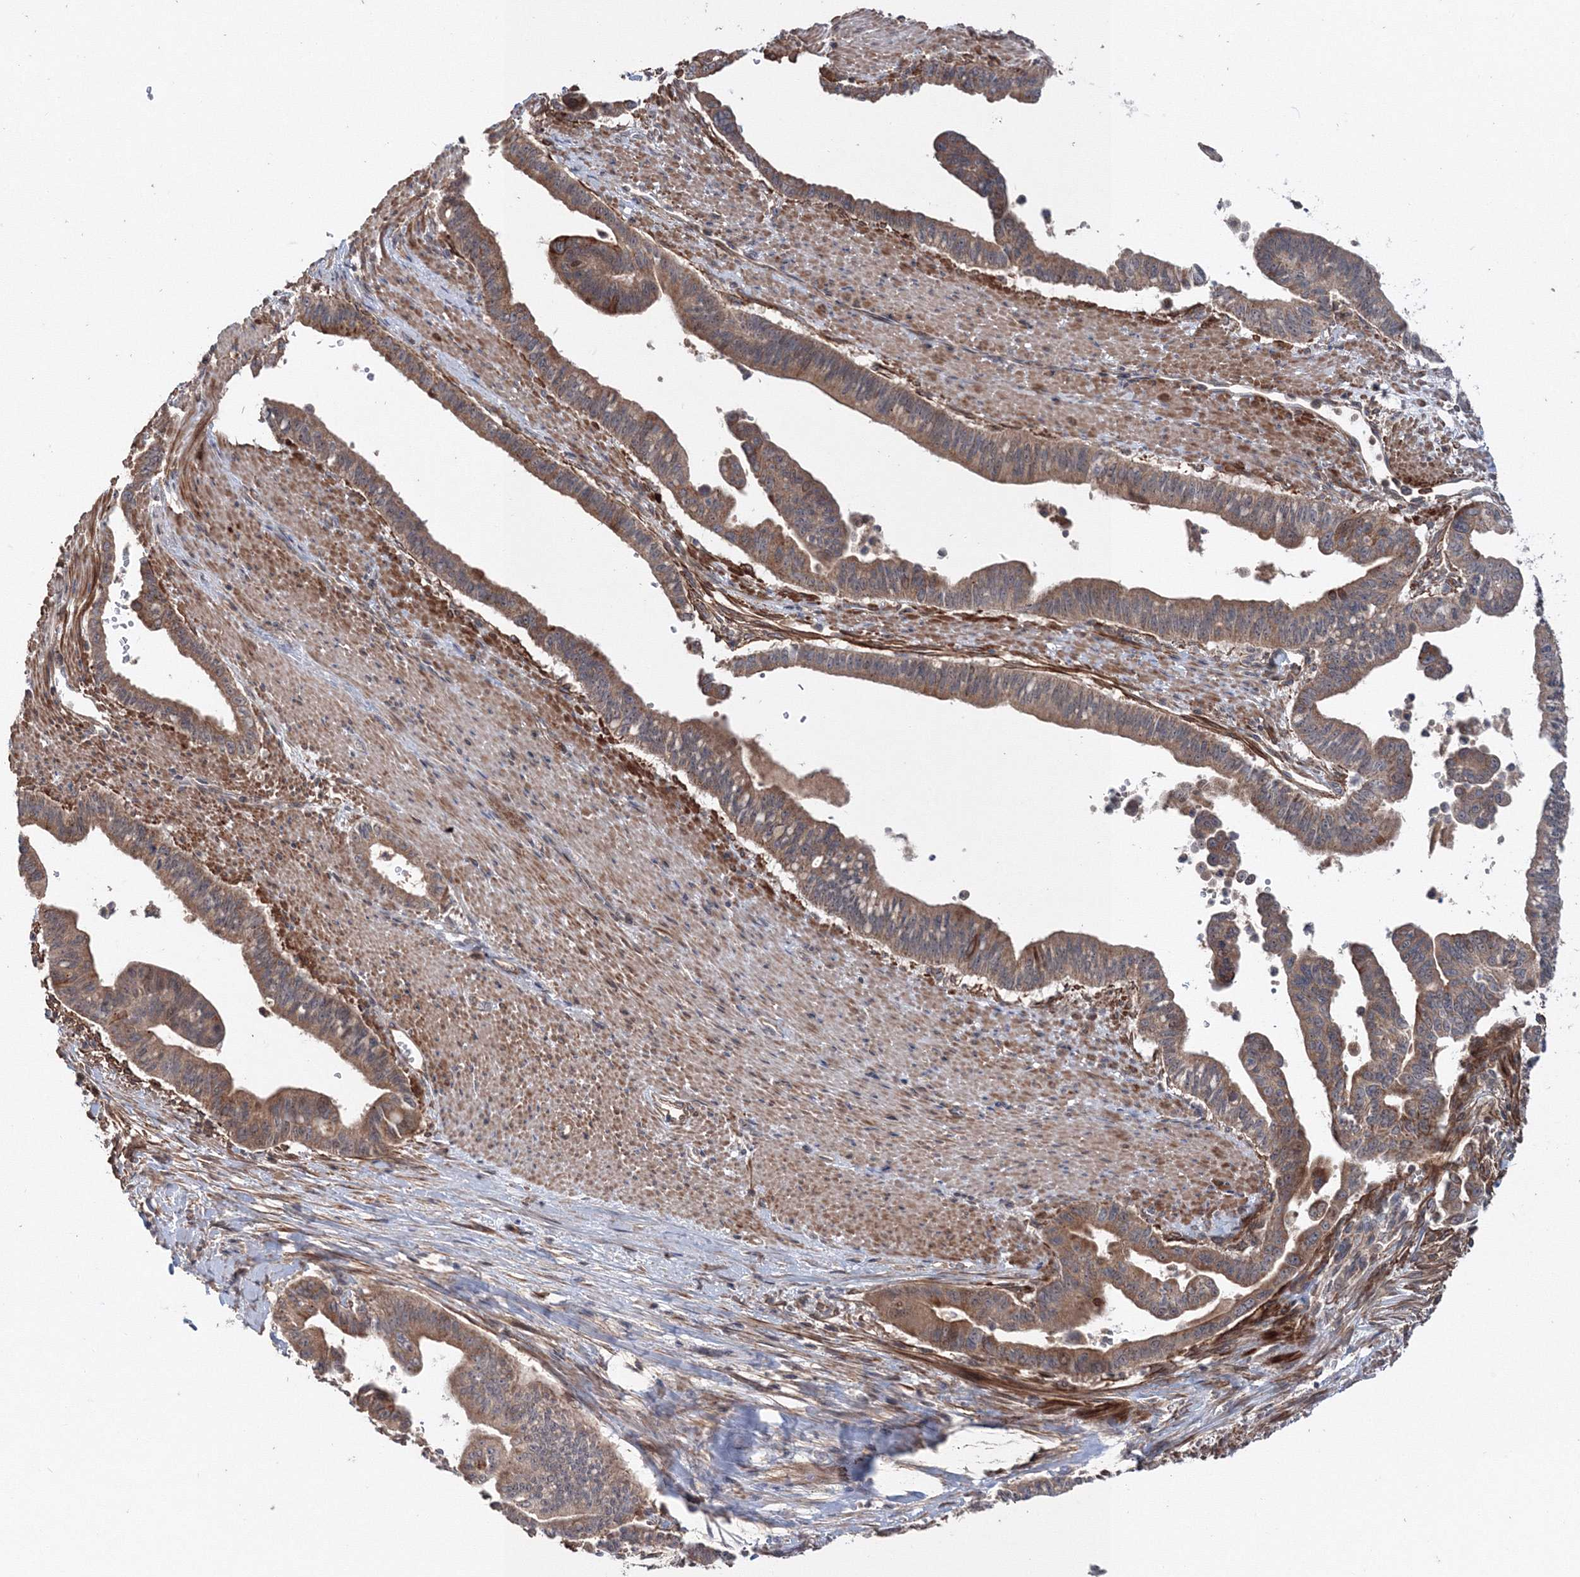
{"staining": {"intensity": "moderate", "quantity": ">75%", "location": "cytoplasmic/membranous"}, "tissue": "pancreatic cancer", "cell_type": "Tumor cells", "image_type": "cancer", "snomed": [{"axis": "morphology", "description": "Adenocarcinoma, NOS"}, {"axis": "topography", "description": "Pancreas"}], "caption": "Immunohistochemistry (IHC) of human pancreatic adenocarcinoma demonstrates medium levels of moderate cytoplasmic/membranous staining in approximately >75% of tumor cells.", "gene": "NOA1", "patient": {"sex": "male", "age": 70}}